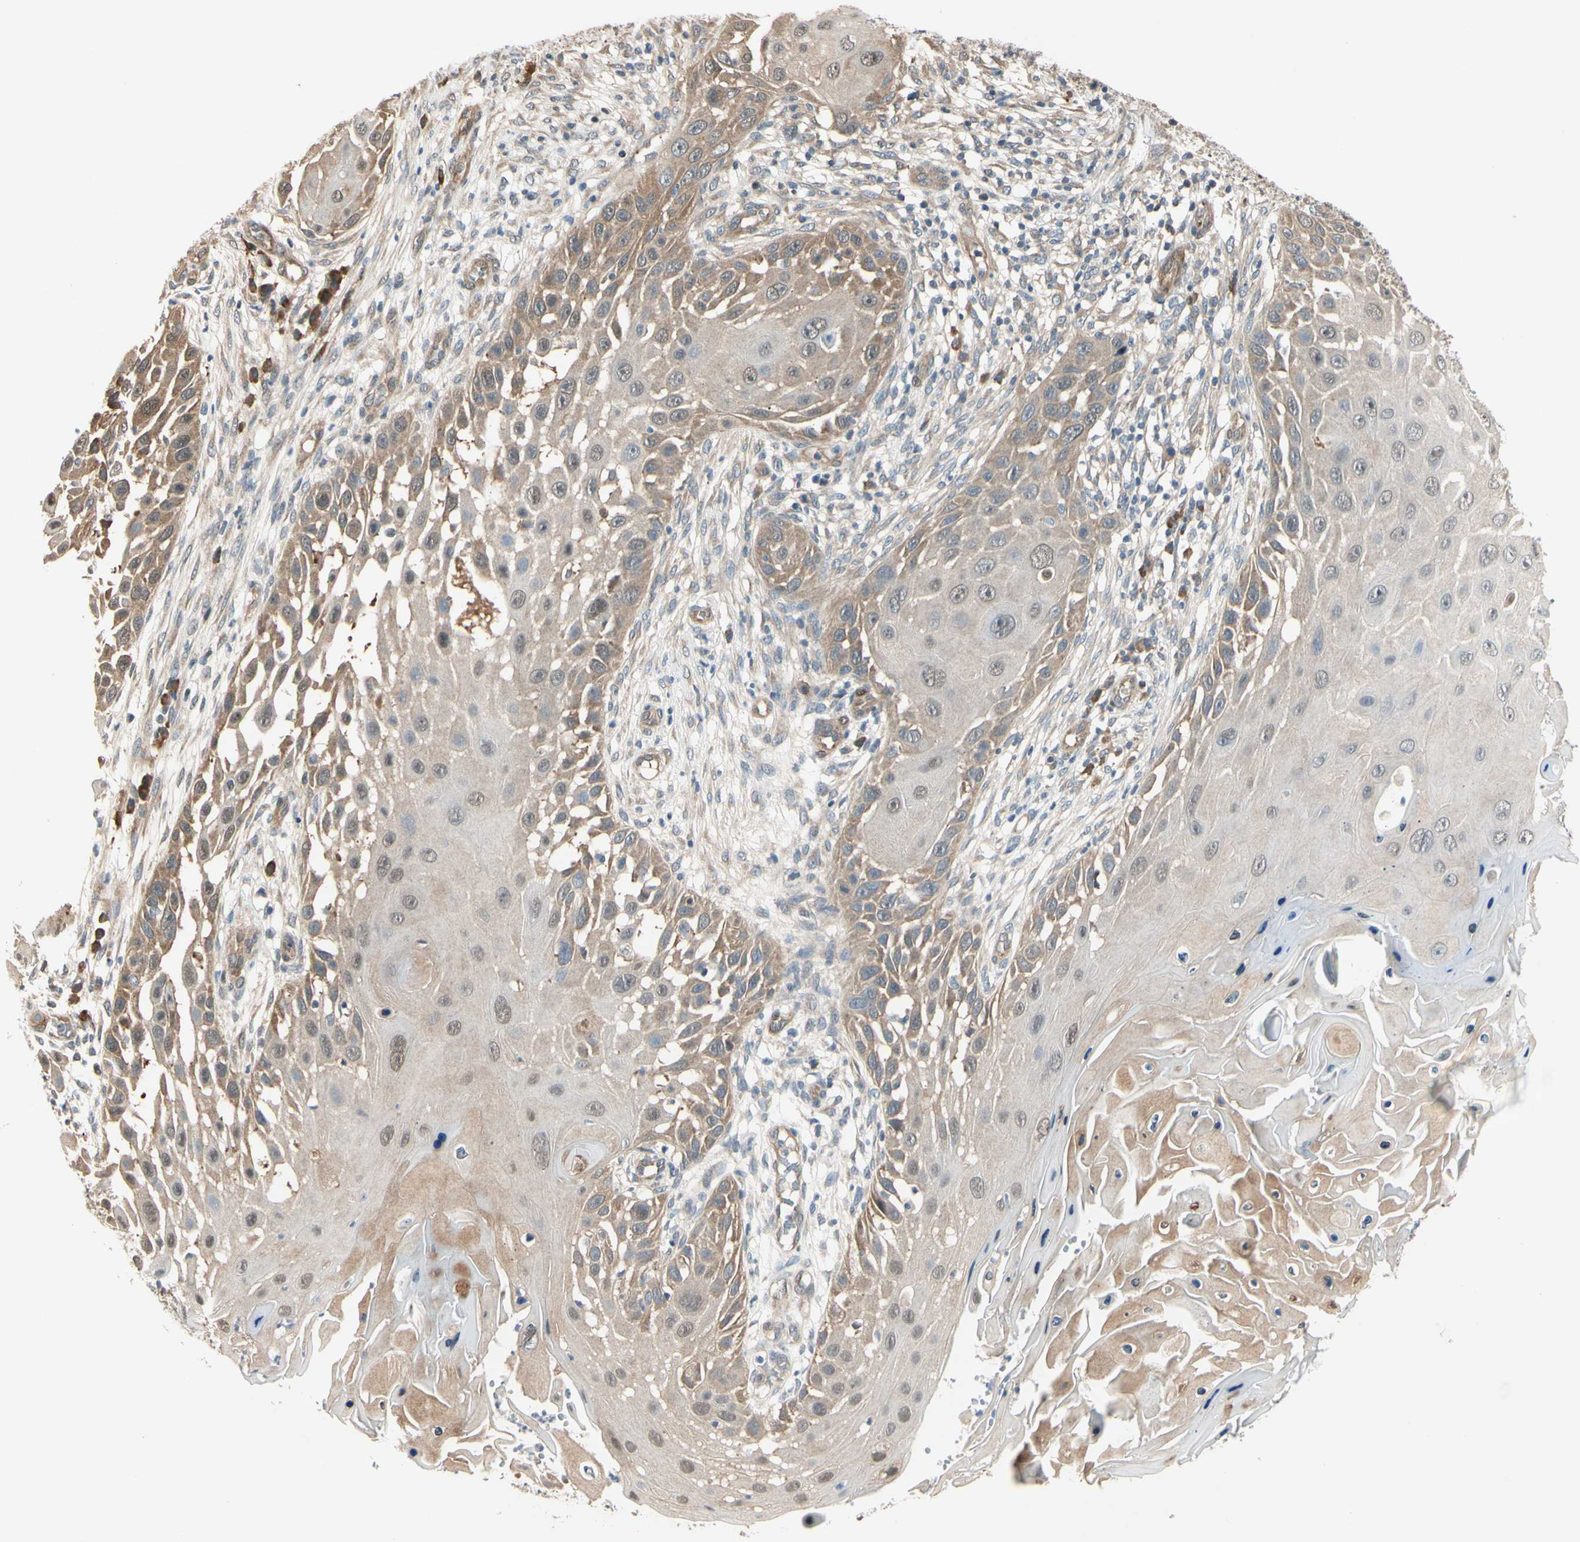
{"staining": {"intensity": "weak", "quantity": ">75%", "location": "cytoplasmic/membranous,nuclear"}, "tissue": "skin cancer", "cell_type": "Tumor cells", "image_type": "cancer", "snomed": [{"axis": "morphology", "description": "Squamous cell carcinoma, NOS"}, {"axis": "topography", "description": "Skin"}], "caption": "Human skin cancer stained with a protein marker demonstrates weak staining in tumor cells.", "gene": "RASGRF1", "patient": {"sex": "female", "age": 44}}